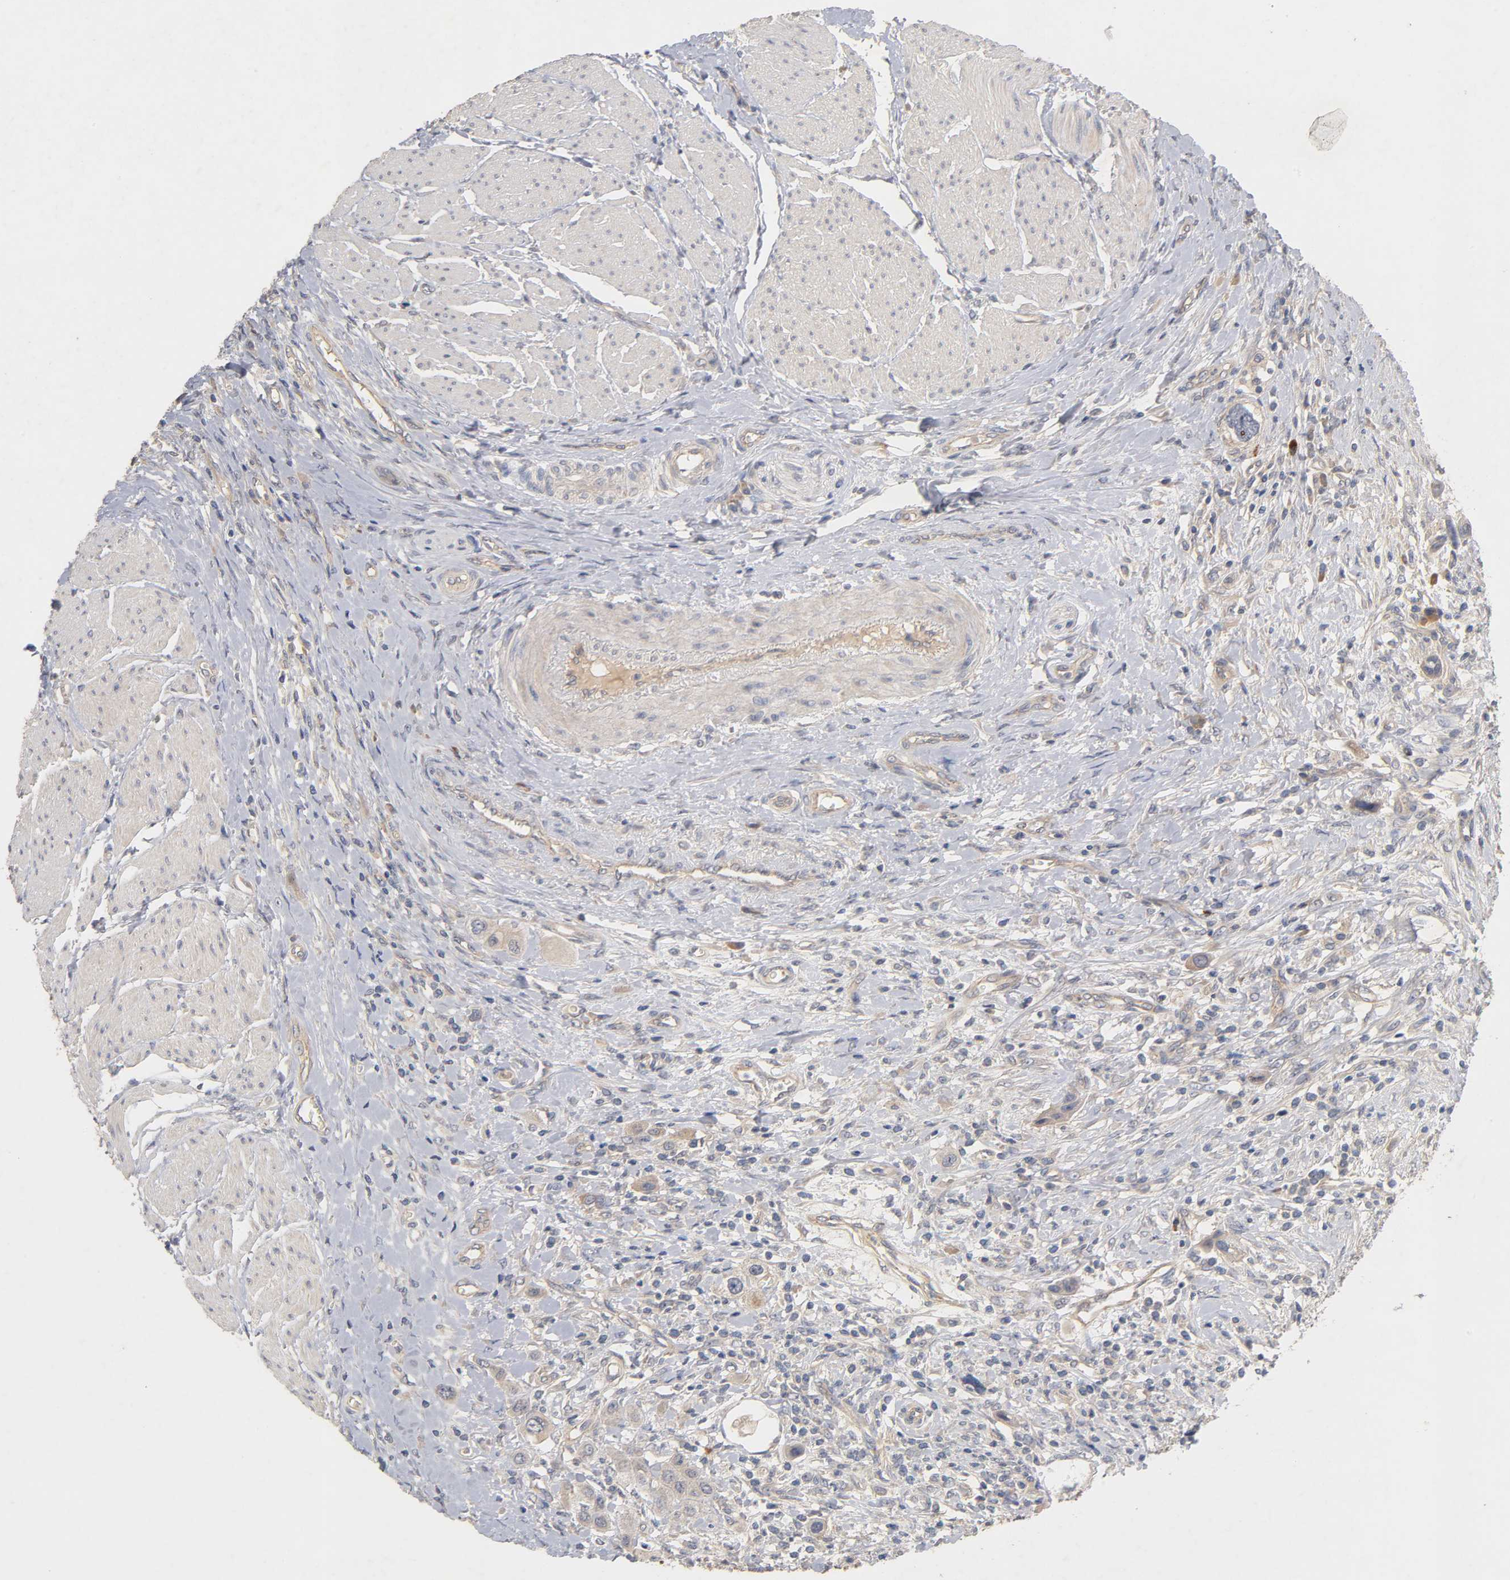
{"staining": {"intensity": "moderate", "quantity": ">75%", "location": "cytoplasmic/membranous"}, "tissue": "urothelial cancer", "cell_type": "Tumor cells", "image_type": "cancer", "snomed": [{"axis": "morphology", "description": "Urothelial carcinoma, High grade"}, {"axis": "topography", "description": "Urinary bladder"}], "caption": "Human urothelial cancer stained for a protein (brown) shows moderate cytoplasmic/membranous positive positivity in approximately >75% of tumor cells.", "gene": "PDZD11", "patient": {"sex": "male", "age": 50}}